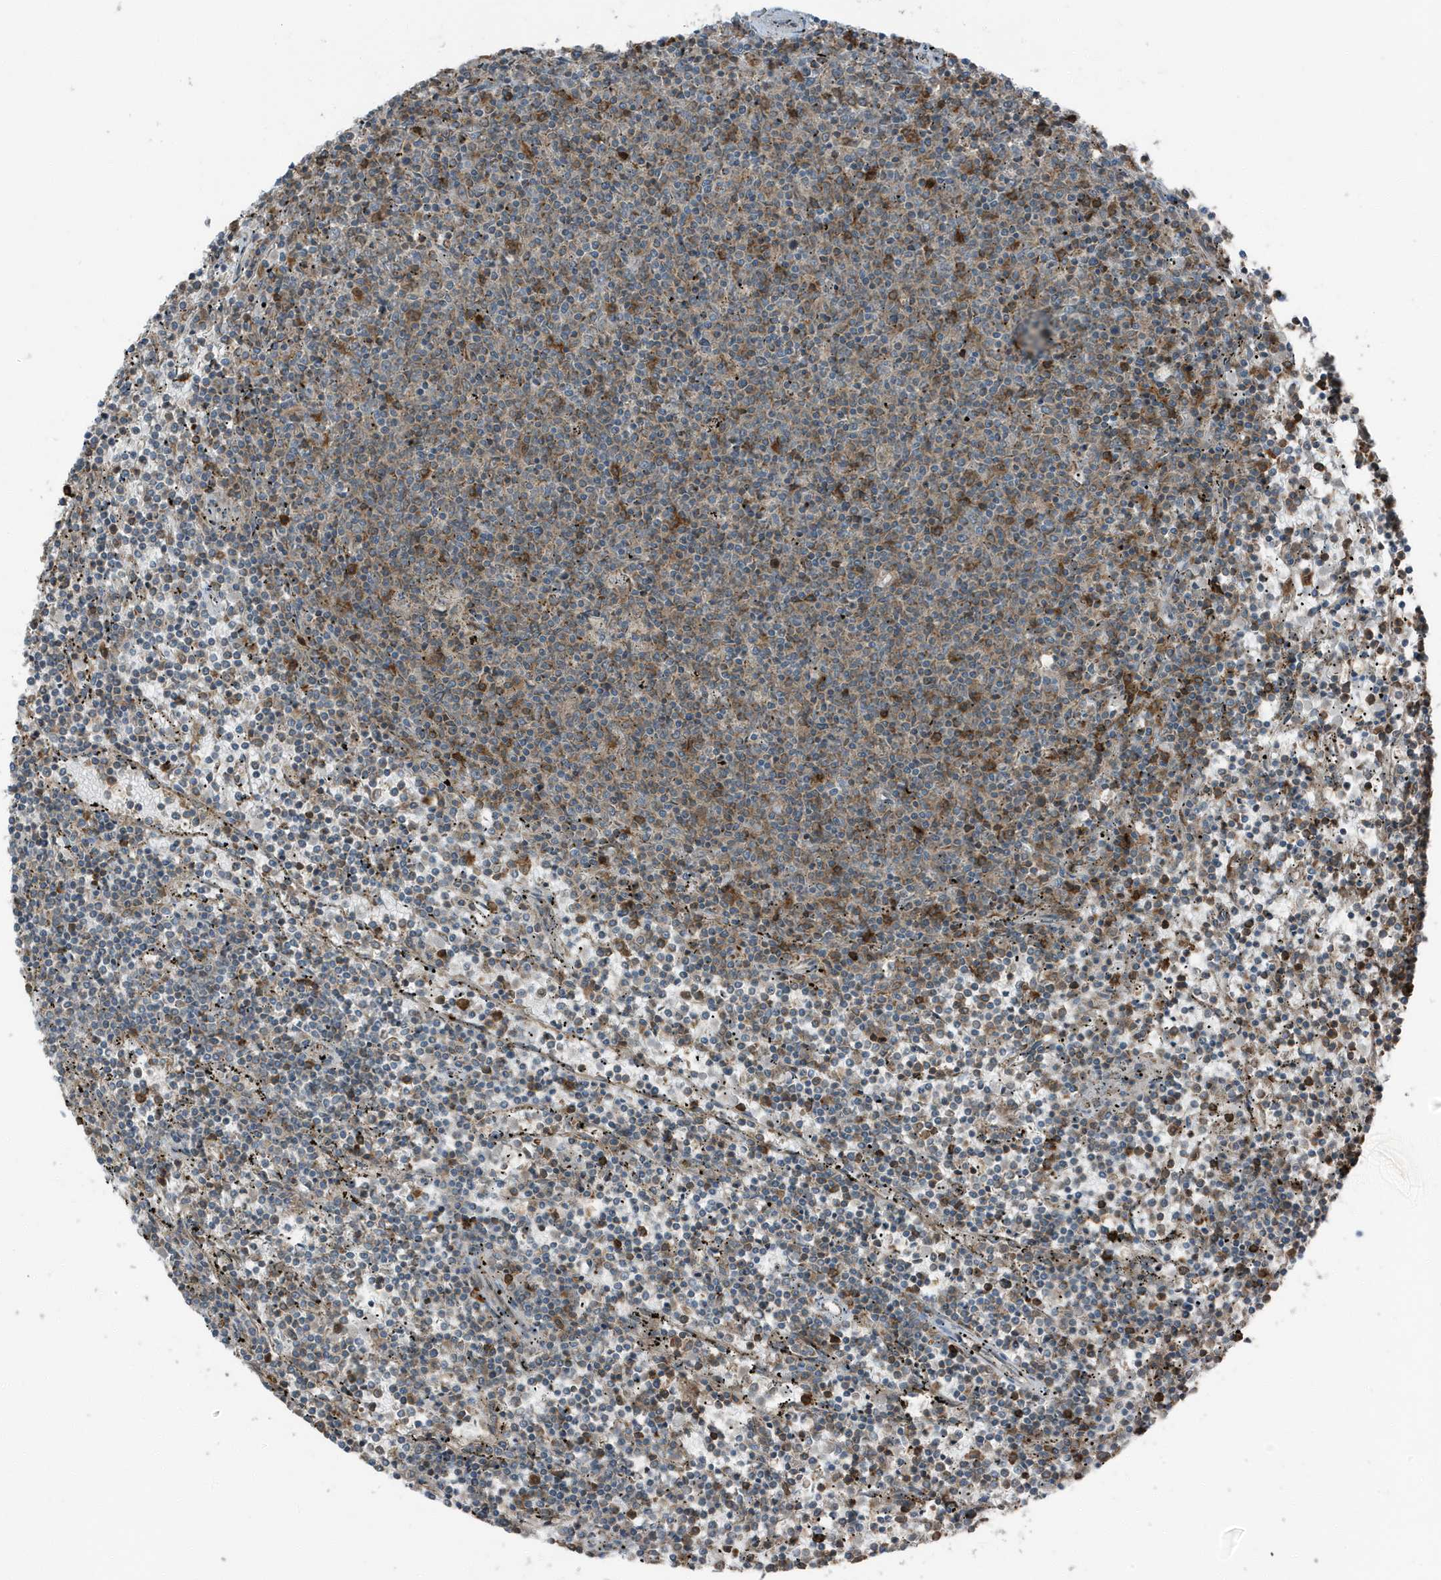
{"staining": {"intensity": "weak", "quantity": "<25%", "location": "cytoplasmic/membranous"}, "tissue": "lymphoma", "cell_type": "Tumor cells", "image_type": "cancer", "snomed": [{"axis": "morphology", "description": "Malignant lymphoma, non-Hodgkin's type, Low grade"}, {"axis": "topography", "description": "Spleen"}], "caption": "Tumor cells are negative for protein expression in human low-grade malignant lymphoma, non-Hodgkin's type.", "gene": "AZI2", "patient": {"sex": "female", "age": 50}}